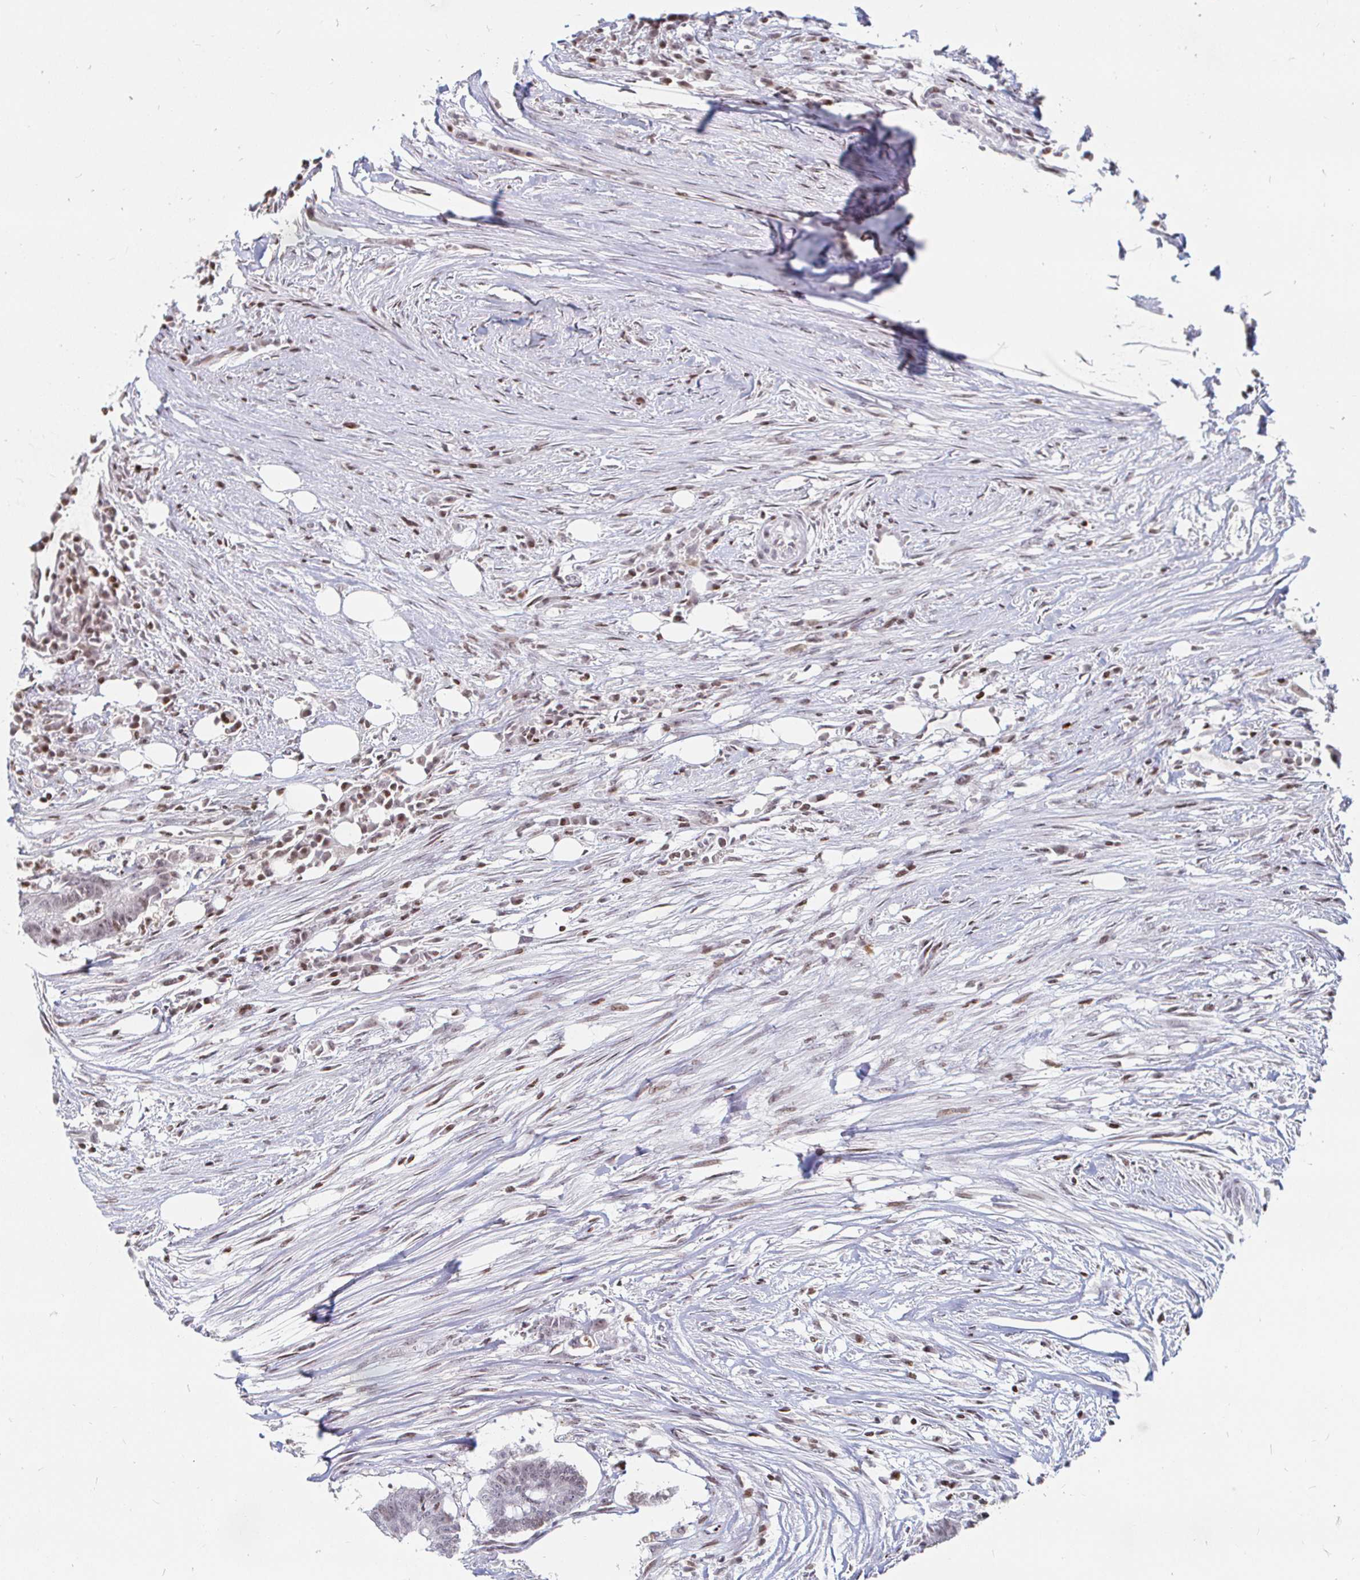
{"staining": {"intensity": "weak", "quantity": "25%-75%", "location": "nuclear"}, "tissue": "colorectal cancer", "cell_type": "Tumor cells", "image_type": "cancer", "snomed": [{"axis": "morphology", "description": "Adenocarcinoma, NOS"}, {"axis": "topography", "description": "Colon"}], "caption": "A brown stain shows weak nuclear expression of a protein in human colorectal cancer (adenocarcinoma) tumor cells. The staining was performed using DAB to visualize the protein expression in brown, while the nuclei were stained in blue with hematoxylin (Magnification: 20x).", "gene": "HOXC10", "patient": {"sex": "female", "age": 43}}